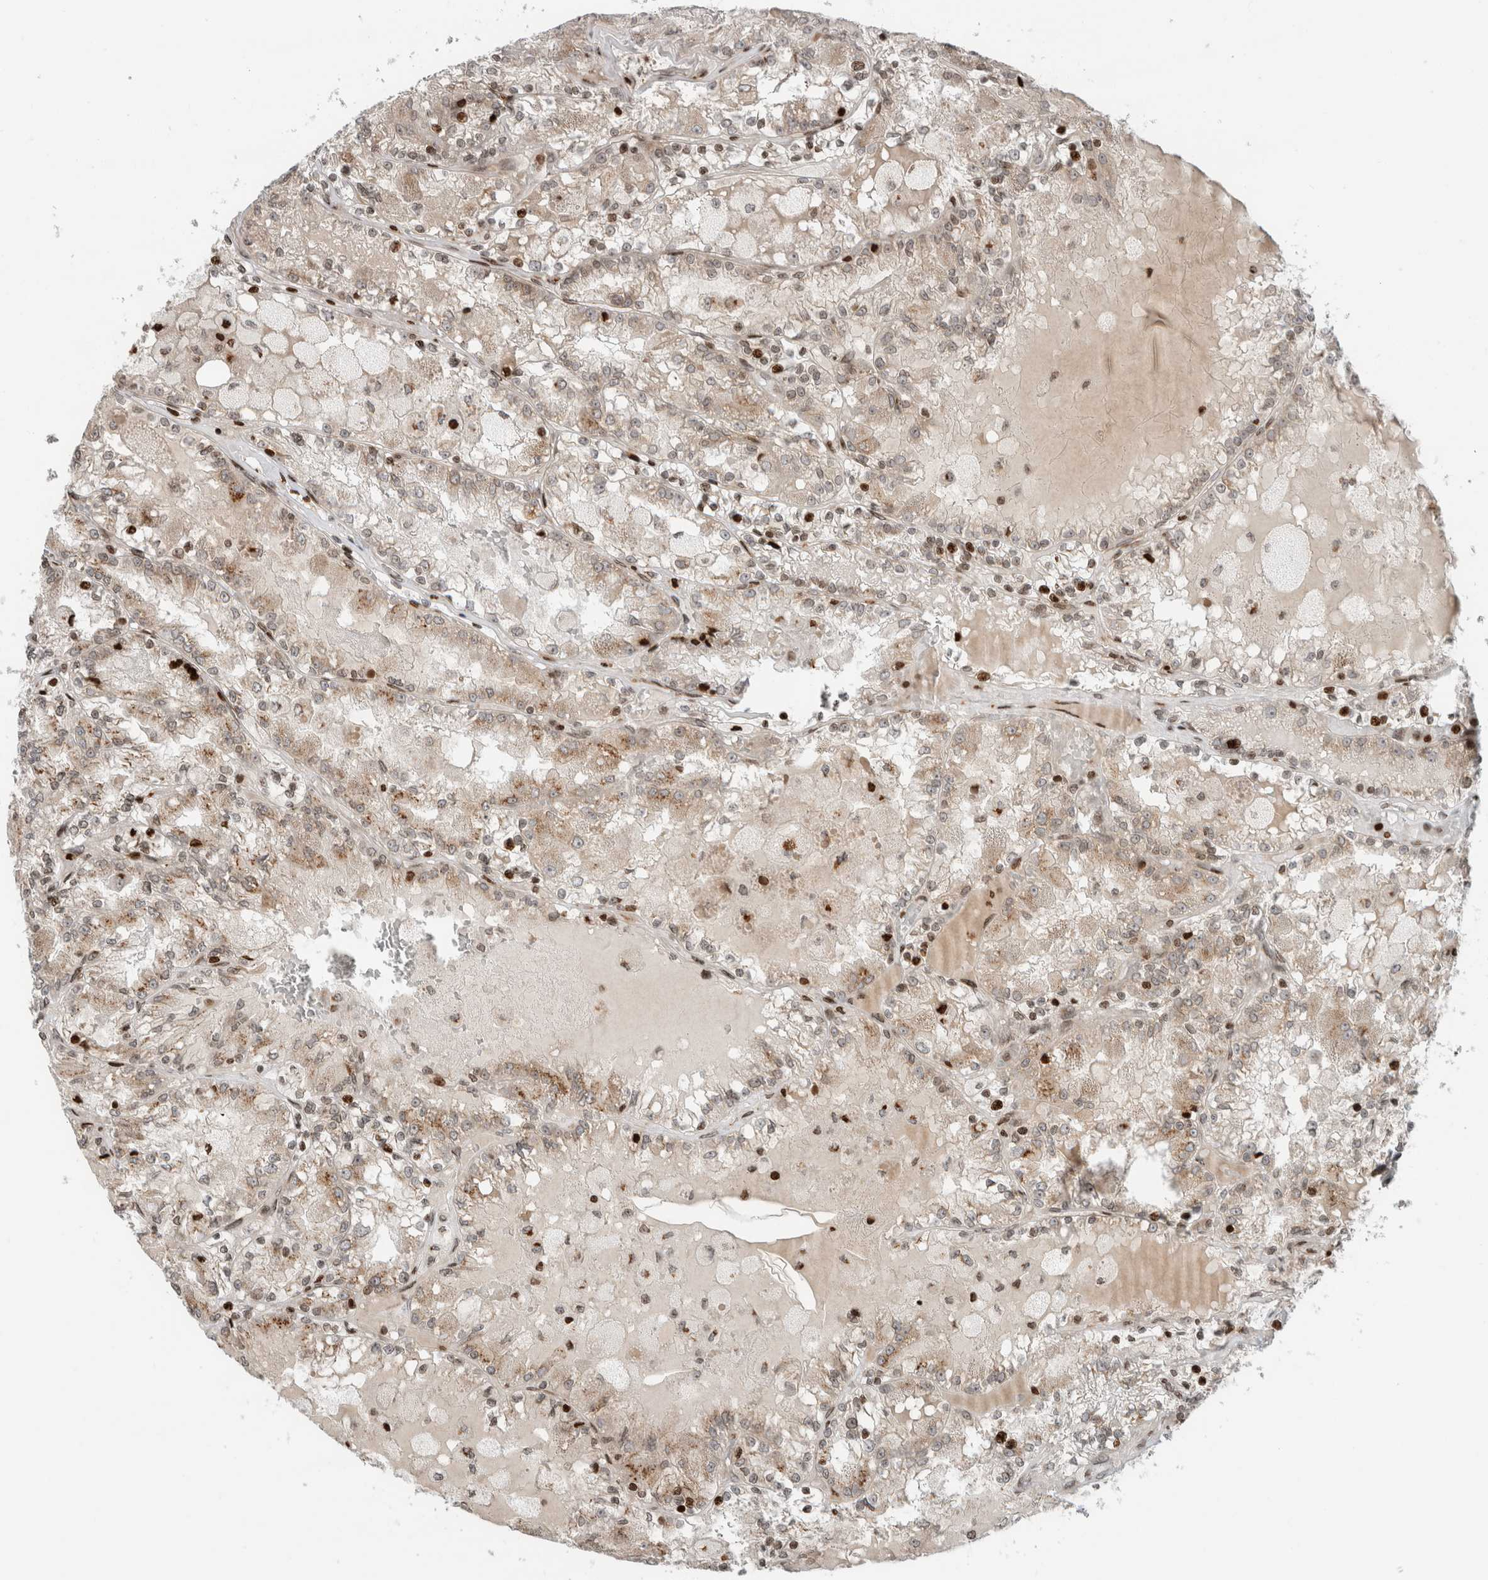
{"staining": {"intensity": "strong", "quantity": "<25%", "location": "nuclear"}, "tissue": "renal cancer", "cell_type": "Tumor cells", "image_type": "cancer", "snomed": [{"axis": "morphology", "description": "Adenocarcinoma, NOS"}, {"axis": "topography", "description": "Kidney"}], "caption": "This is a histology image of immunohistochemistry staining of renal cancer (adenocarcinoma), which shows strong staining in the nuclear of tumor cells.", "gene": "GINS4", "patient": {"sex": "female", "age": 56}}